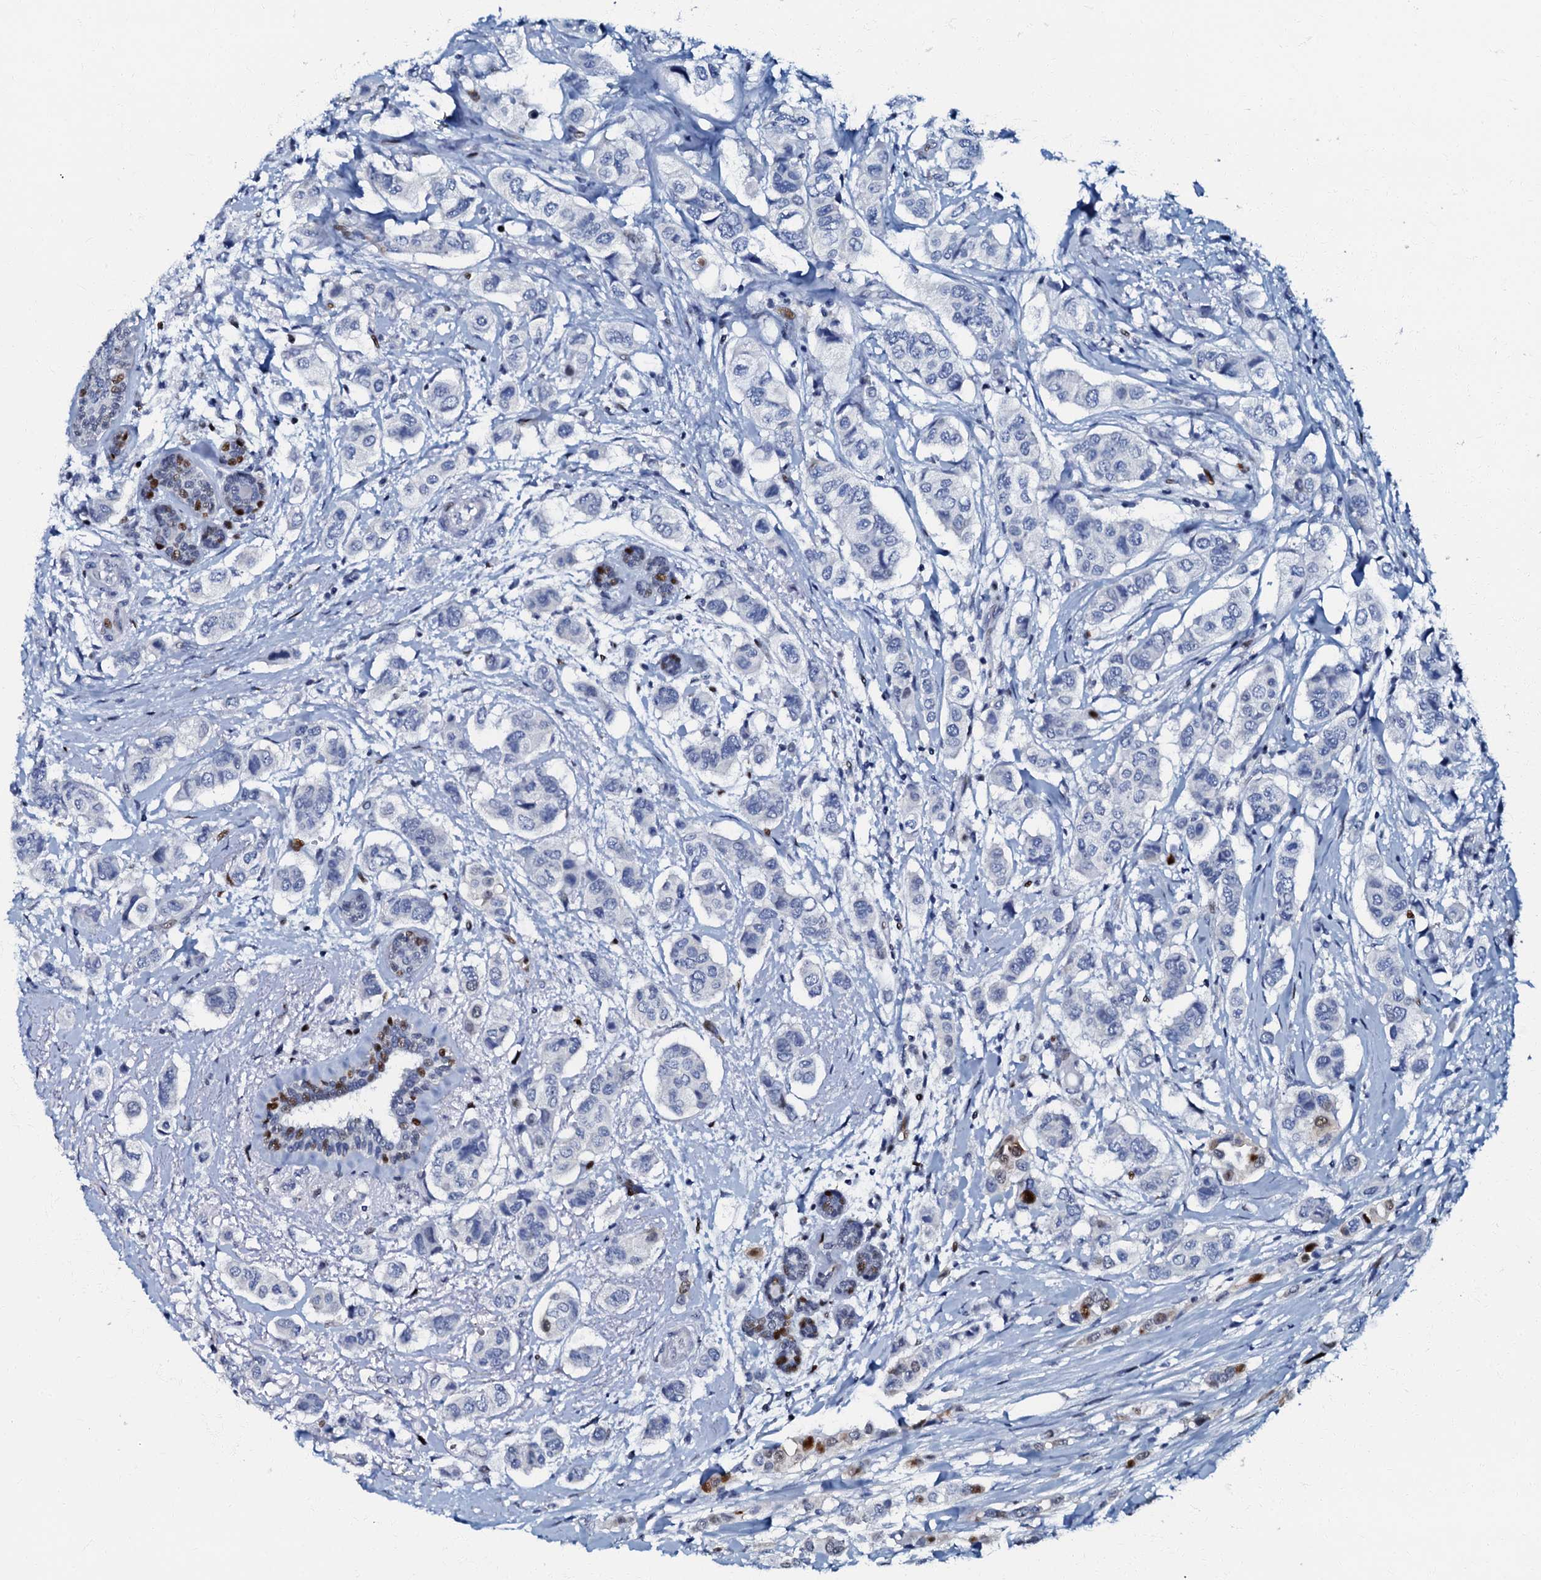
{"staining": {"intensity": "negative", "quantity": "none", "location": "none"}, "tissue": "breast cancer", "cell_type": "Tumor cells", "image_type": "cancer", "snomed": [{"axis": "morphology", "description": "Lobular carcinoma"}, {"axis": "topography", "description": "Breast"}], "caption": "A high-resolution micrograph shows immunohistochemistry staining of lobular carcinoma (breast), which exhibits no significant positivity in tumor cells.", "gene": "MFSD5", "patient": {"sex": "female", "age": 51}}